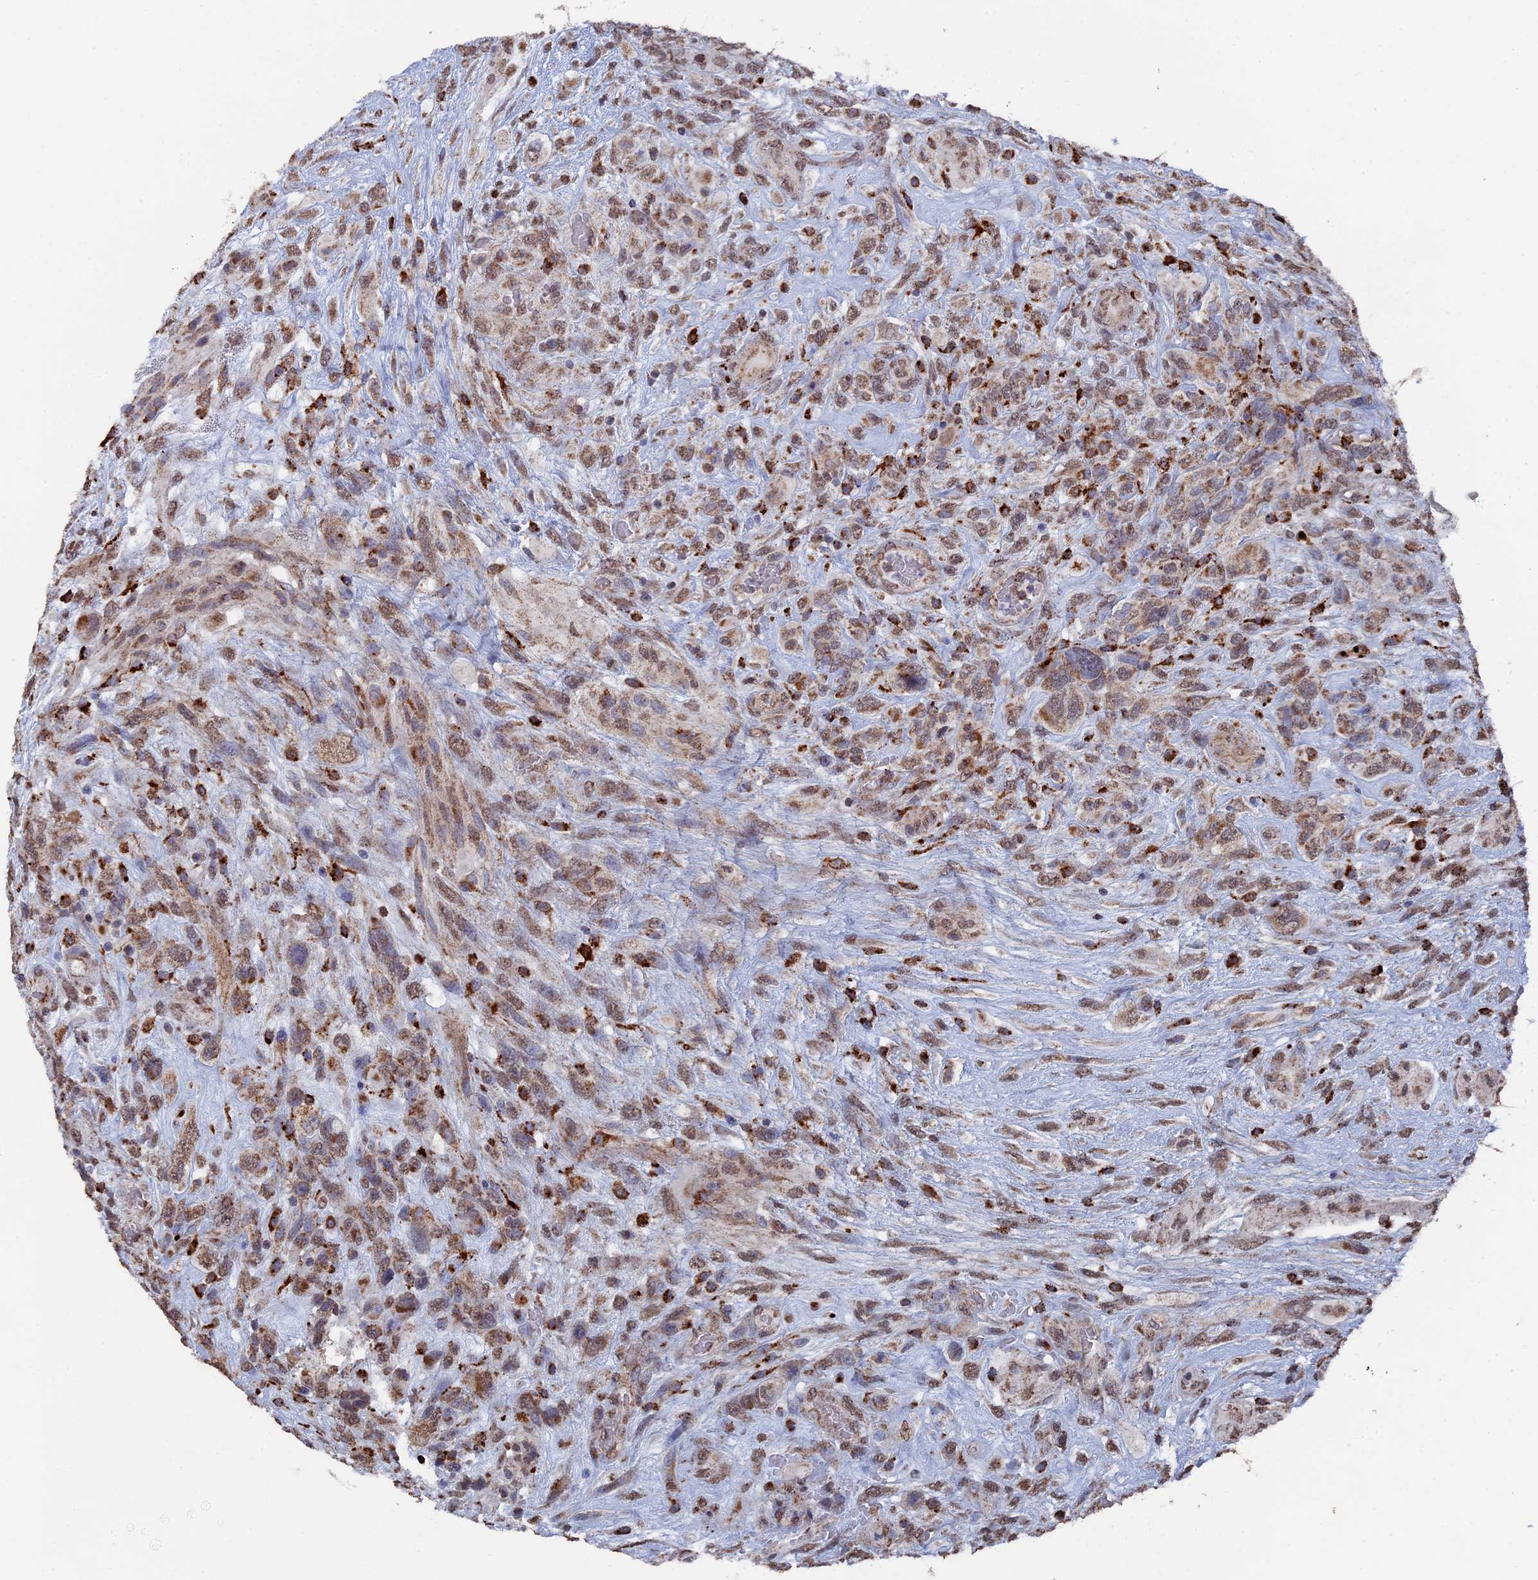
{"staining": {"intensity": "moderate", "quantity": ">75%", "location": "cytoplasmic/membranous,nuclear"}, "tissue": "glioma", "cell_type": "Tumor cells", "image_type": "cancer", "snomed": [{"axis": "morphology", "description": "Glioma, malignant, High grade"}, {"axis": "topography", "description": "Brain"}], "caption": "High-magnification brightfield microscopy of high-grade glioma (malignant) stained with DAB (brown) and counterstained with hematoxylin (blue). tumor cells exhibit moderate cytoplasmic/membranous and nuclear expression is appreciated in approximately>75% of cells.", "gene": "SMG9", "patient": {"sex": "male", "age": 61}}